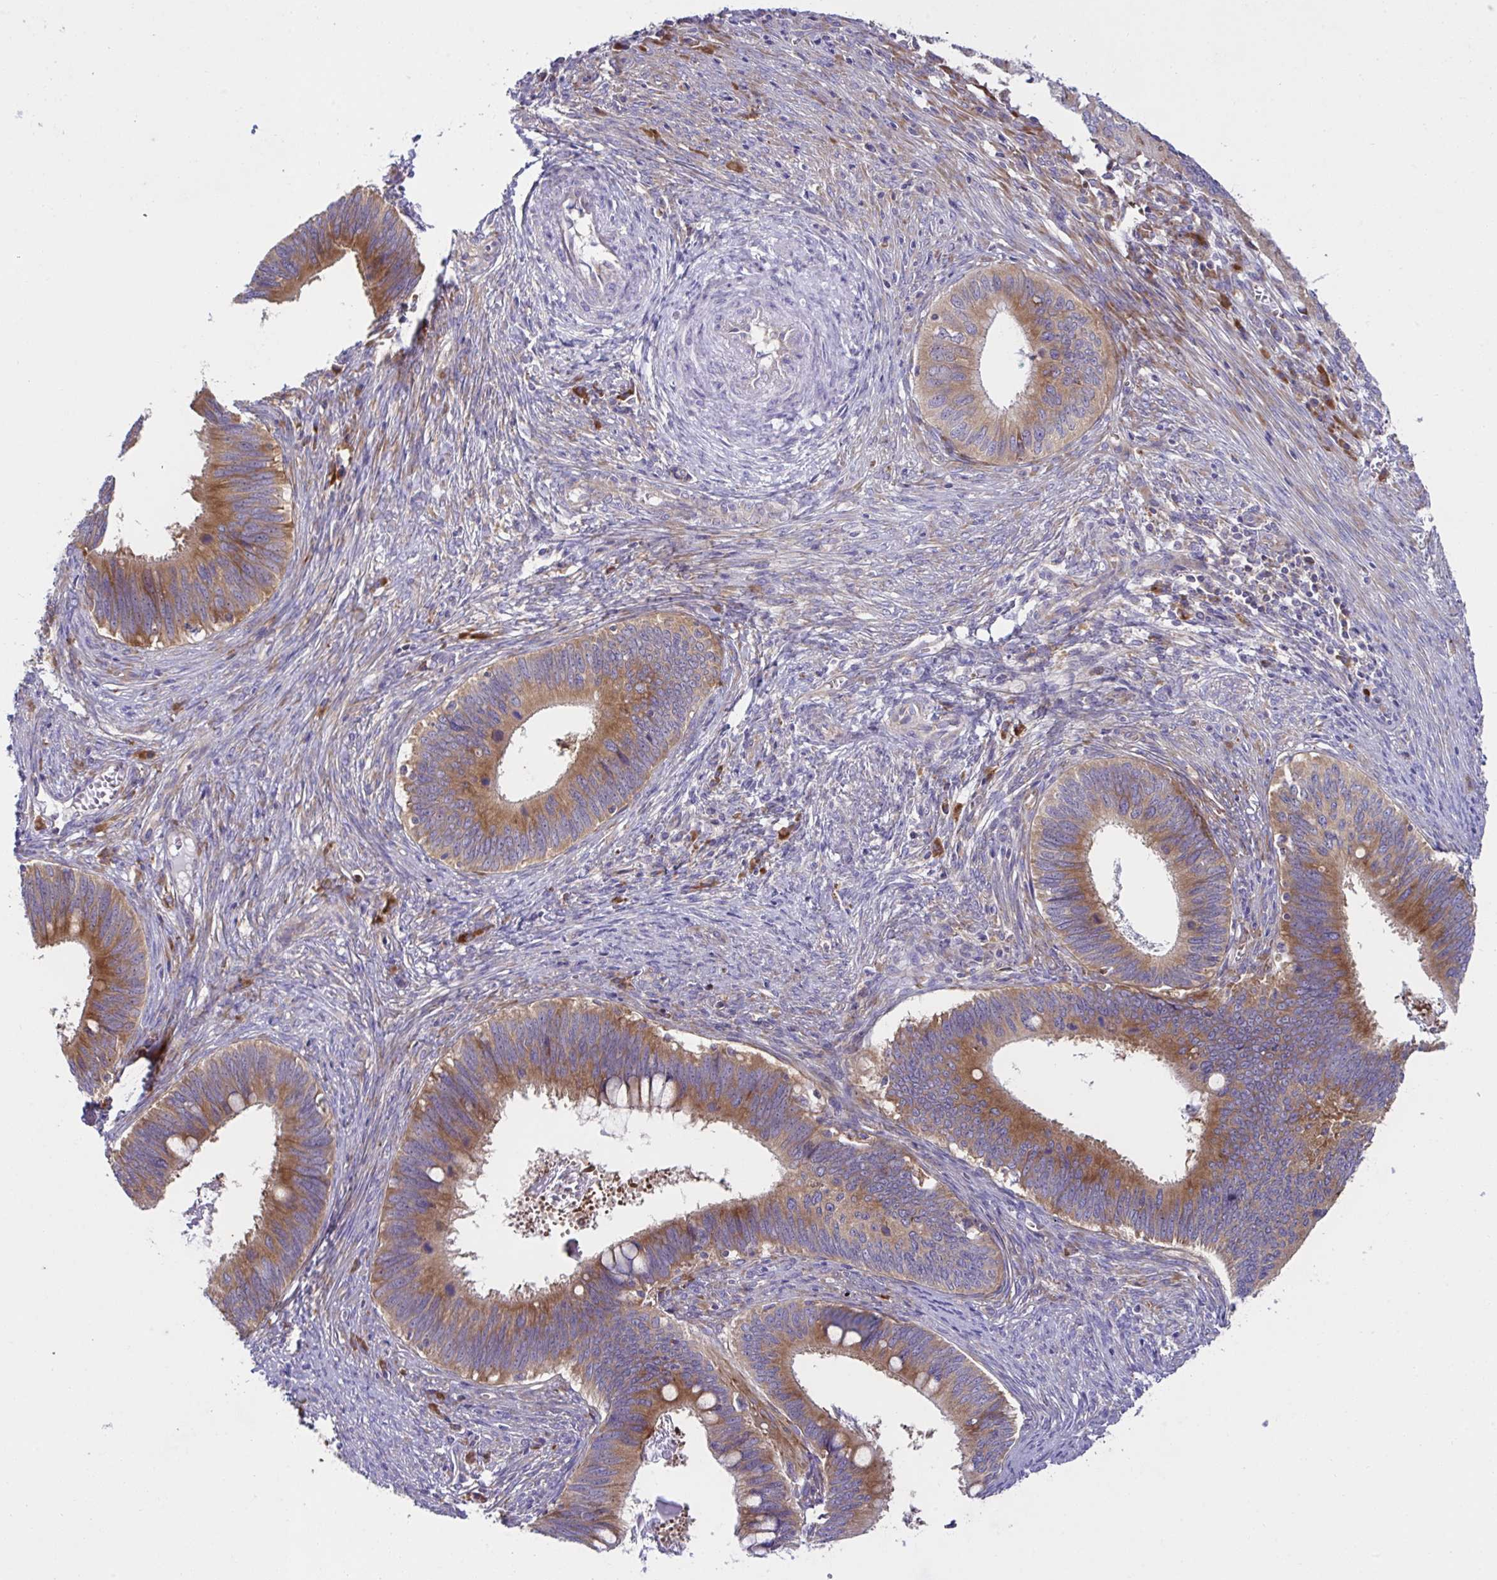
{"staining": {"intensity": "moderate", "quantity": ">75%", "location": "cytoplasmic/membranous"}, "tissue": "cervical cancer", "cell_type": "Tumor cells", "image_type": "cancer", "snomed": [{"axis": "morphology", "description": "Adenocarcinoma, NOS"}, {"axis": "topography", "description": "Cervix"}], "caption": "Adenocarcinoma (cervical) tissue exhibits moderate cytoplasmic/membranous expression in about >75% of tumor cells (brown staining indicates protein expression, while blue staining denotes nuclei).", "gene": "FAU", "patient": {"sex": "female", "age": 42}}